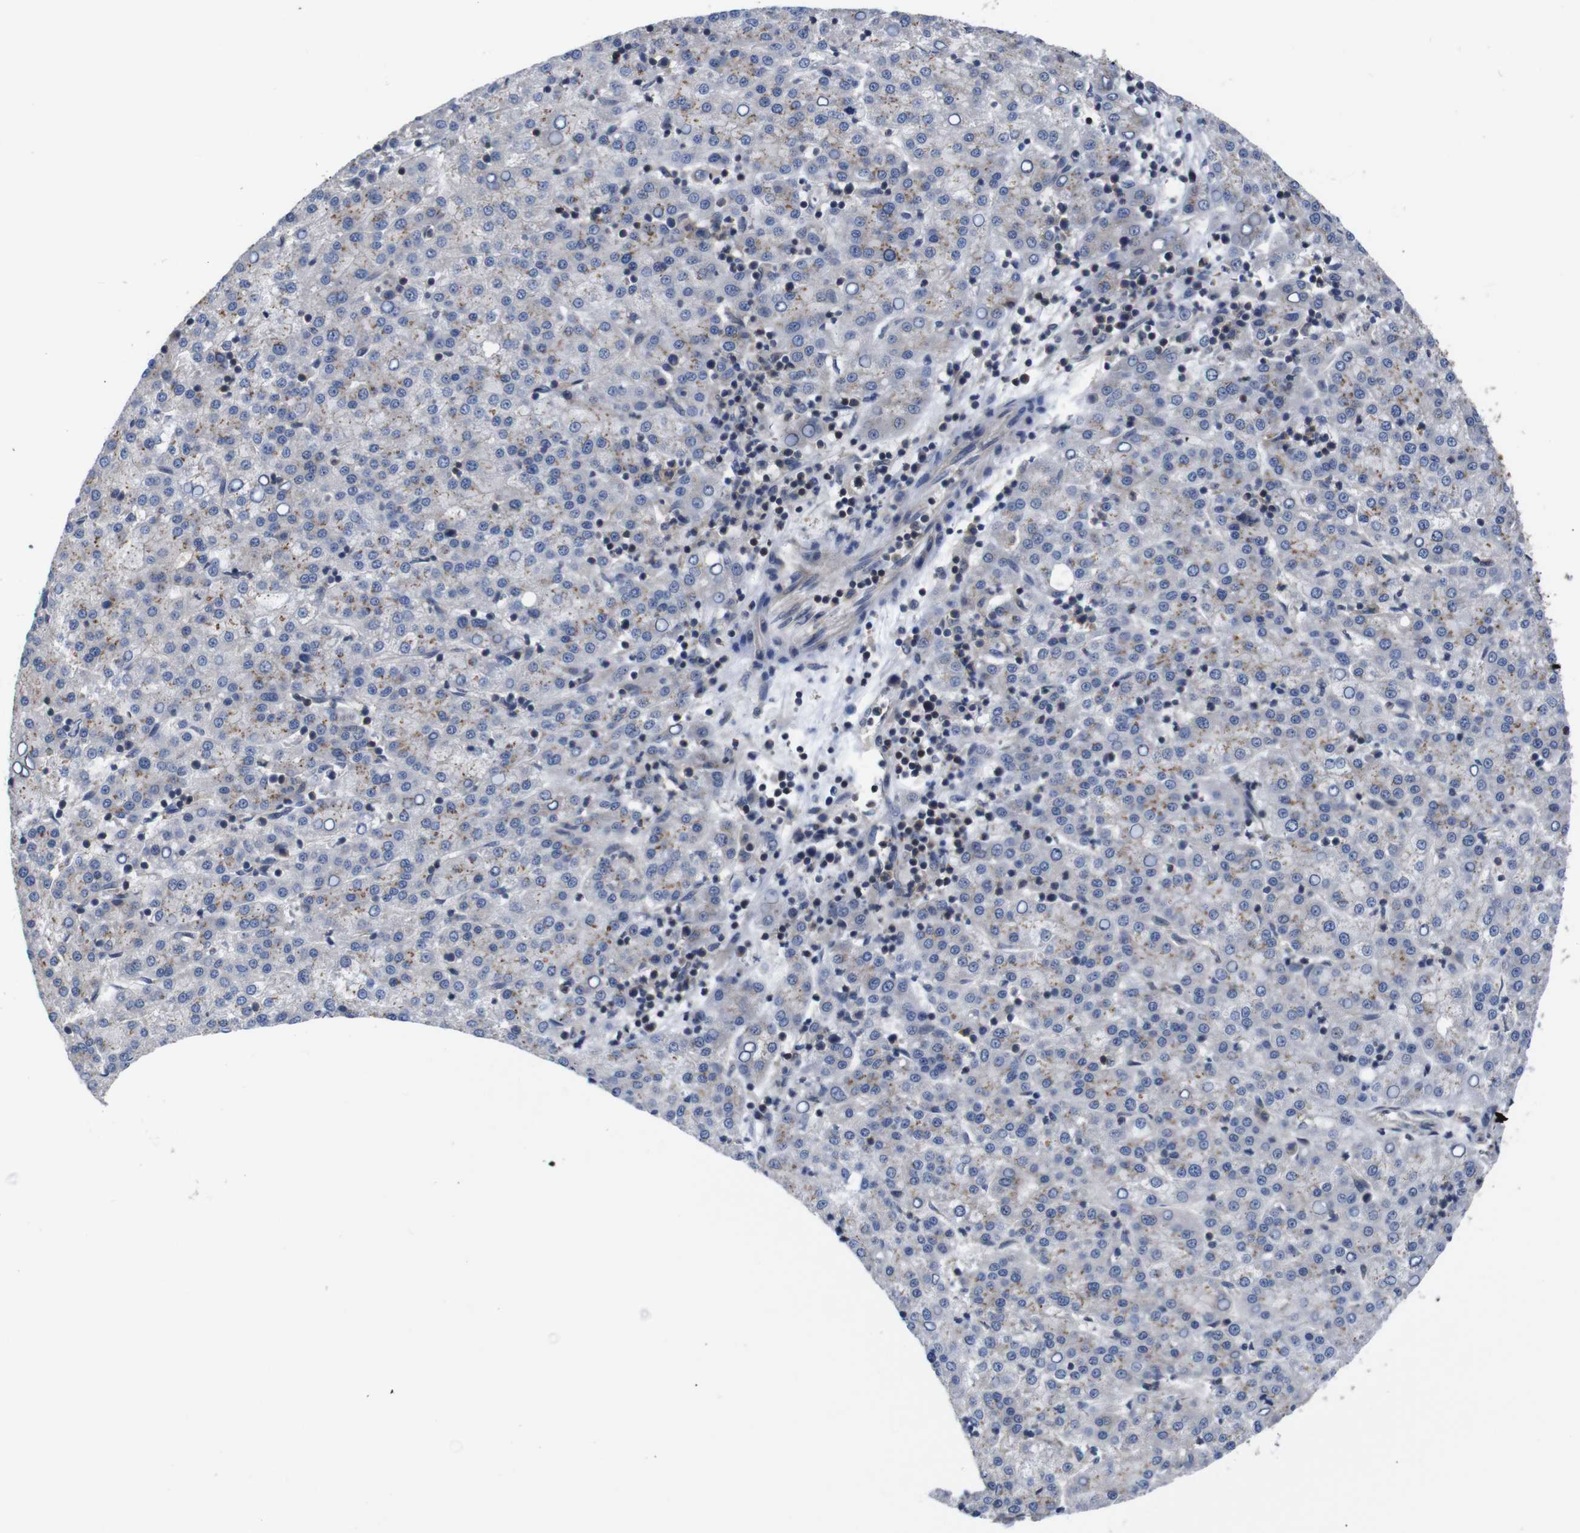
{"staining": {"intensity": "moderate", "quantity": ">75%", "location": "cytoplasmic/membranous"}, "tissue": "liver cancer", "cell_type": "Tumor cells", "image_type": "cancer", "snomed": [{"axis": "morphology", "description": "Carcinoma, Hepatocellular, NOS"}, {"axis": "topography", "description": "Liver"}], "caption": "Moderate cytoplasmic/membranous staining is present in about >75% of tumor cells in liver cancer. (DAB = brown stain, brightfield microscopy at high magnification).", "gene": "BRWD3", "patient": {"sex": "female", "age": 58}}